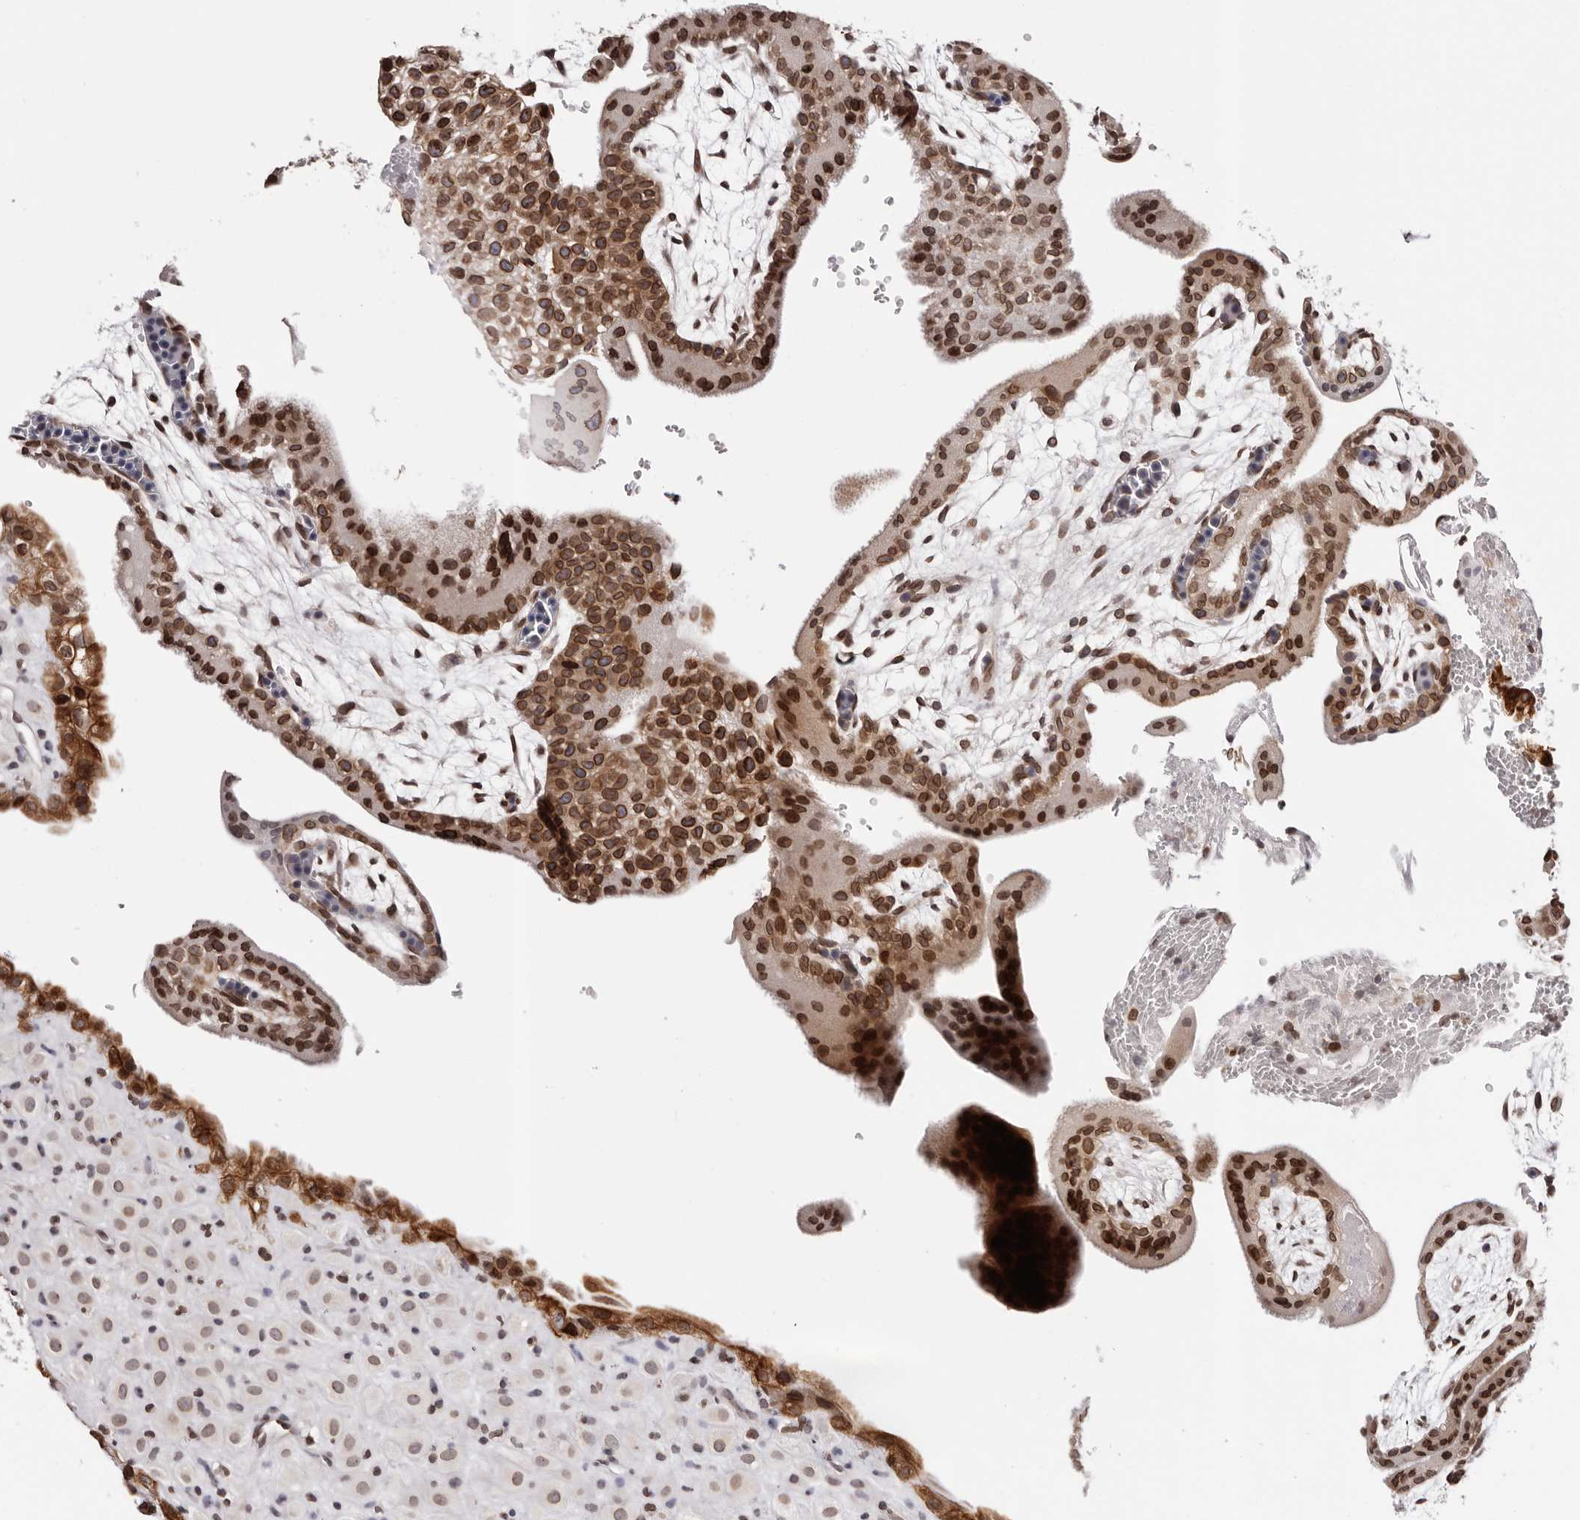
{"staining": {"intensity": "moderate", "quantity": ">75%", "location": "cytoplasmic/membranous,nuclear"}, "tissue": "placenta", "cell_type": "Decidual cells", "image_type": "normal", "snomed": [{"axis": "morphology", "description": "Normal tissue, NOS"}, {"axis": "topography", "description": "Placenta"}], "caption": "A brown stain shows moderate cytoplasmic/membranous,nuclear staining of a protein in decidual cells of normal human placenta. The staining was performed using DAB, with brown indicating positive protein expression. Nuclei are stained blue with hematoxylin.", "gene": "NUP153", "patient": {"sex": "female", "age": 35}}